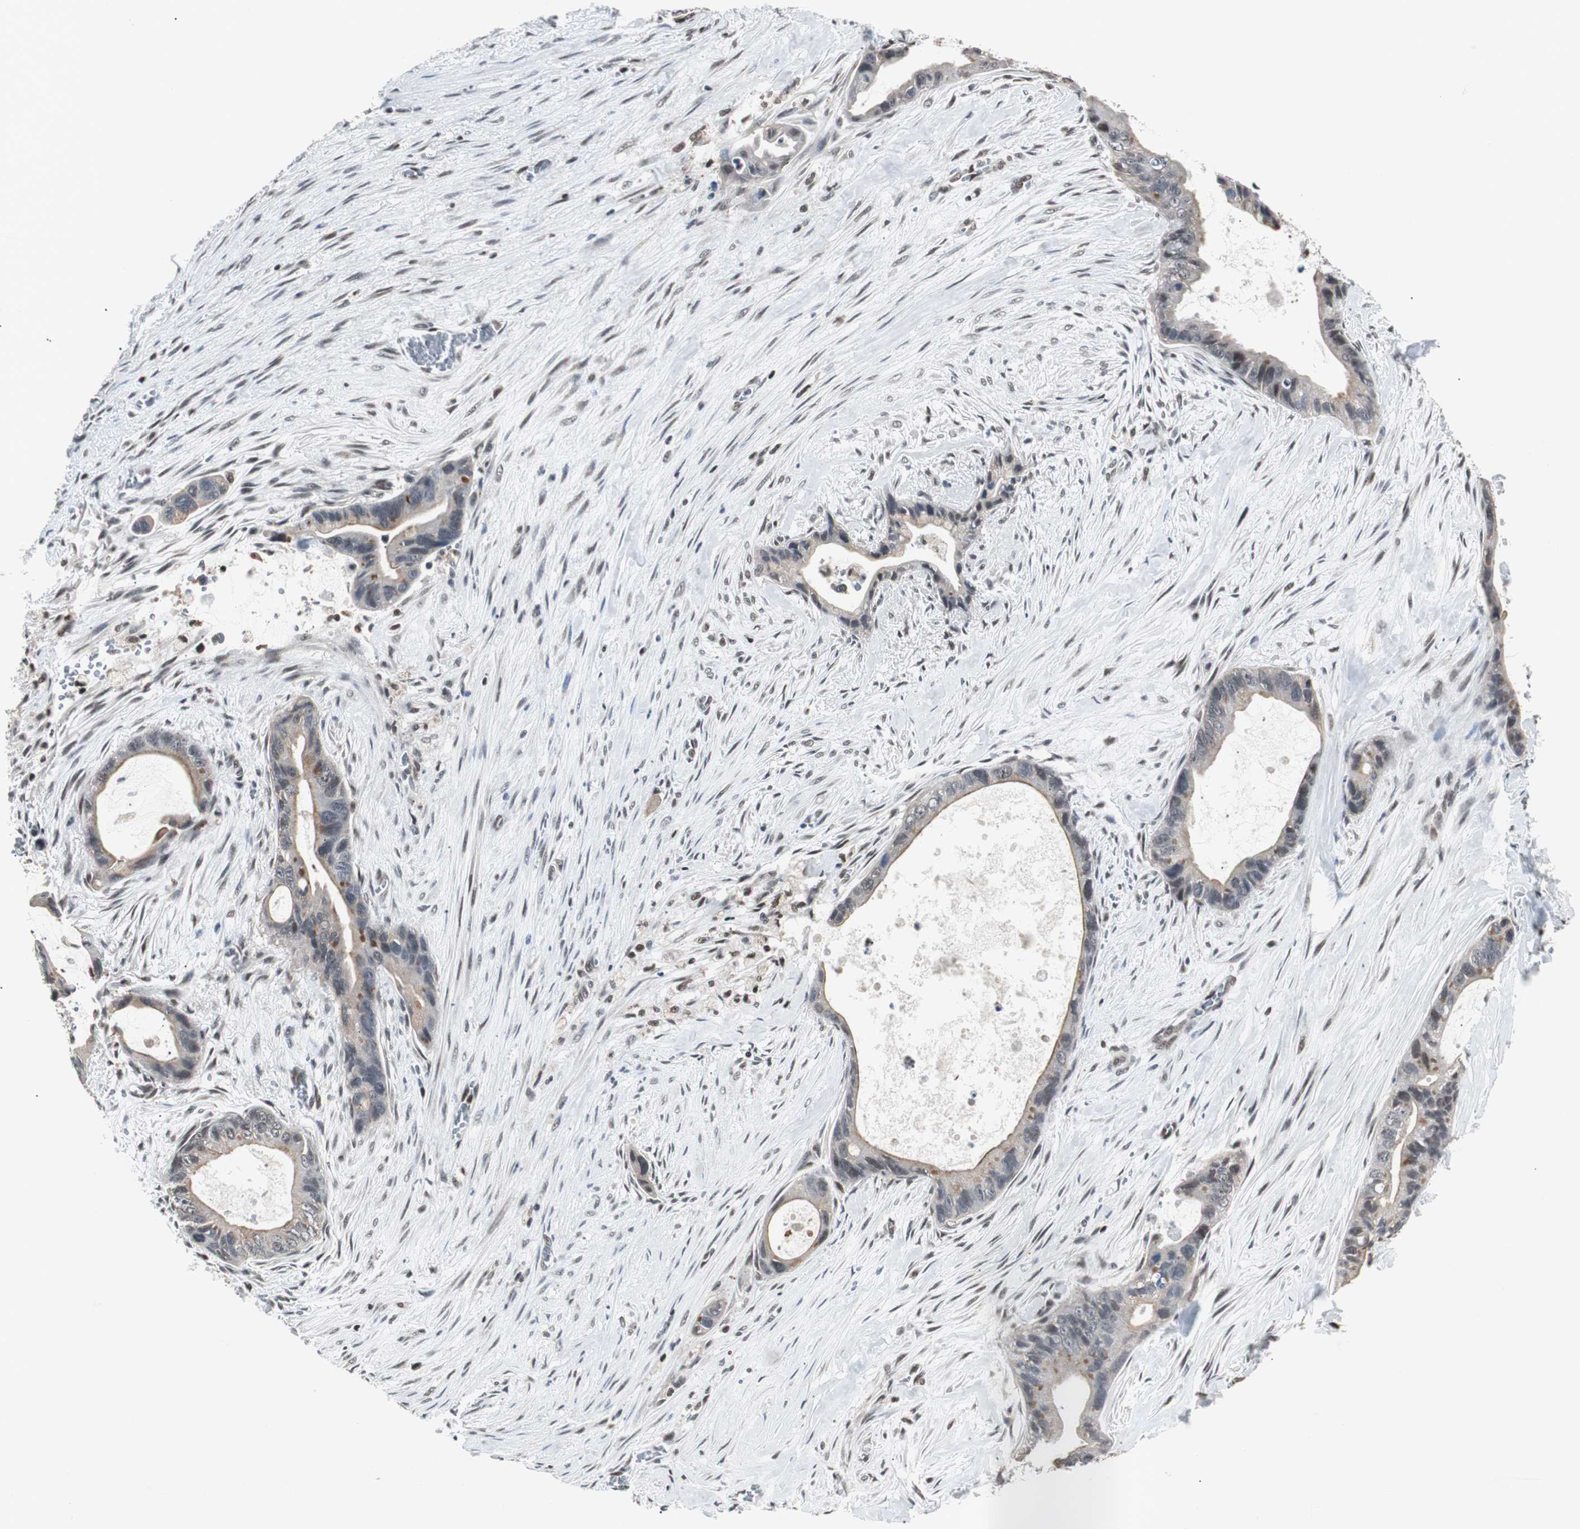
{"staining": {"intensity": "moderate", "quantity": "25%-75%", "location": "cytoplasmic/membranous"}, "tissue": "liver cancer", "cell_type": "Tumor cells", "image_type": "cancer", "snomed": [{"axis": "morphology", "description": "Cholangiocarcinoma"}, {"axis": "topography", "description": "Liver"}], "caption": "There is medium levels of moderate cytoplasmic/membranous positivity in tumor cells of liver cancer, as demonstrated by immunohistochemical staining (brown color).", "gene": "TERF2IP", "patient": {"sex": "female", "age": 55}}